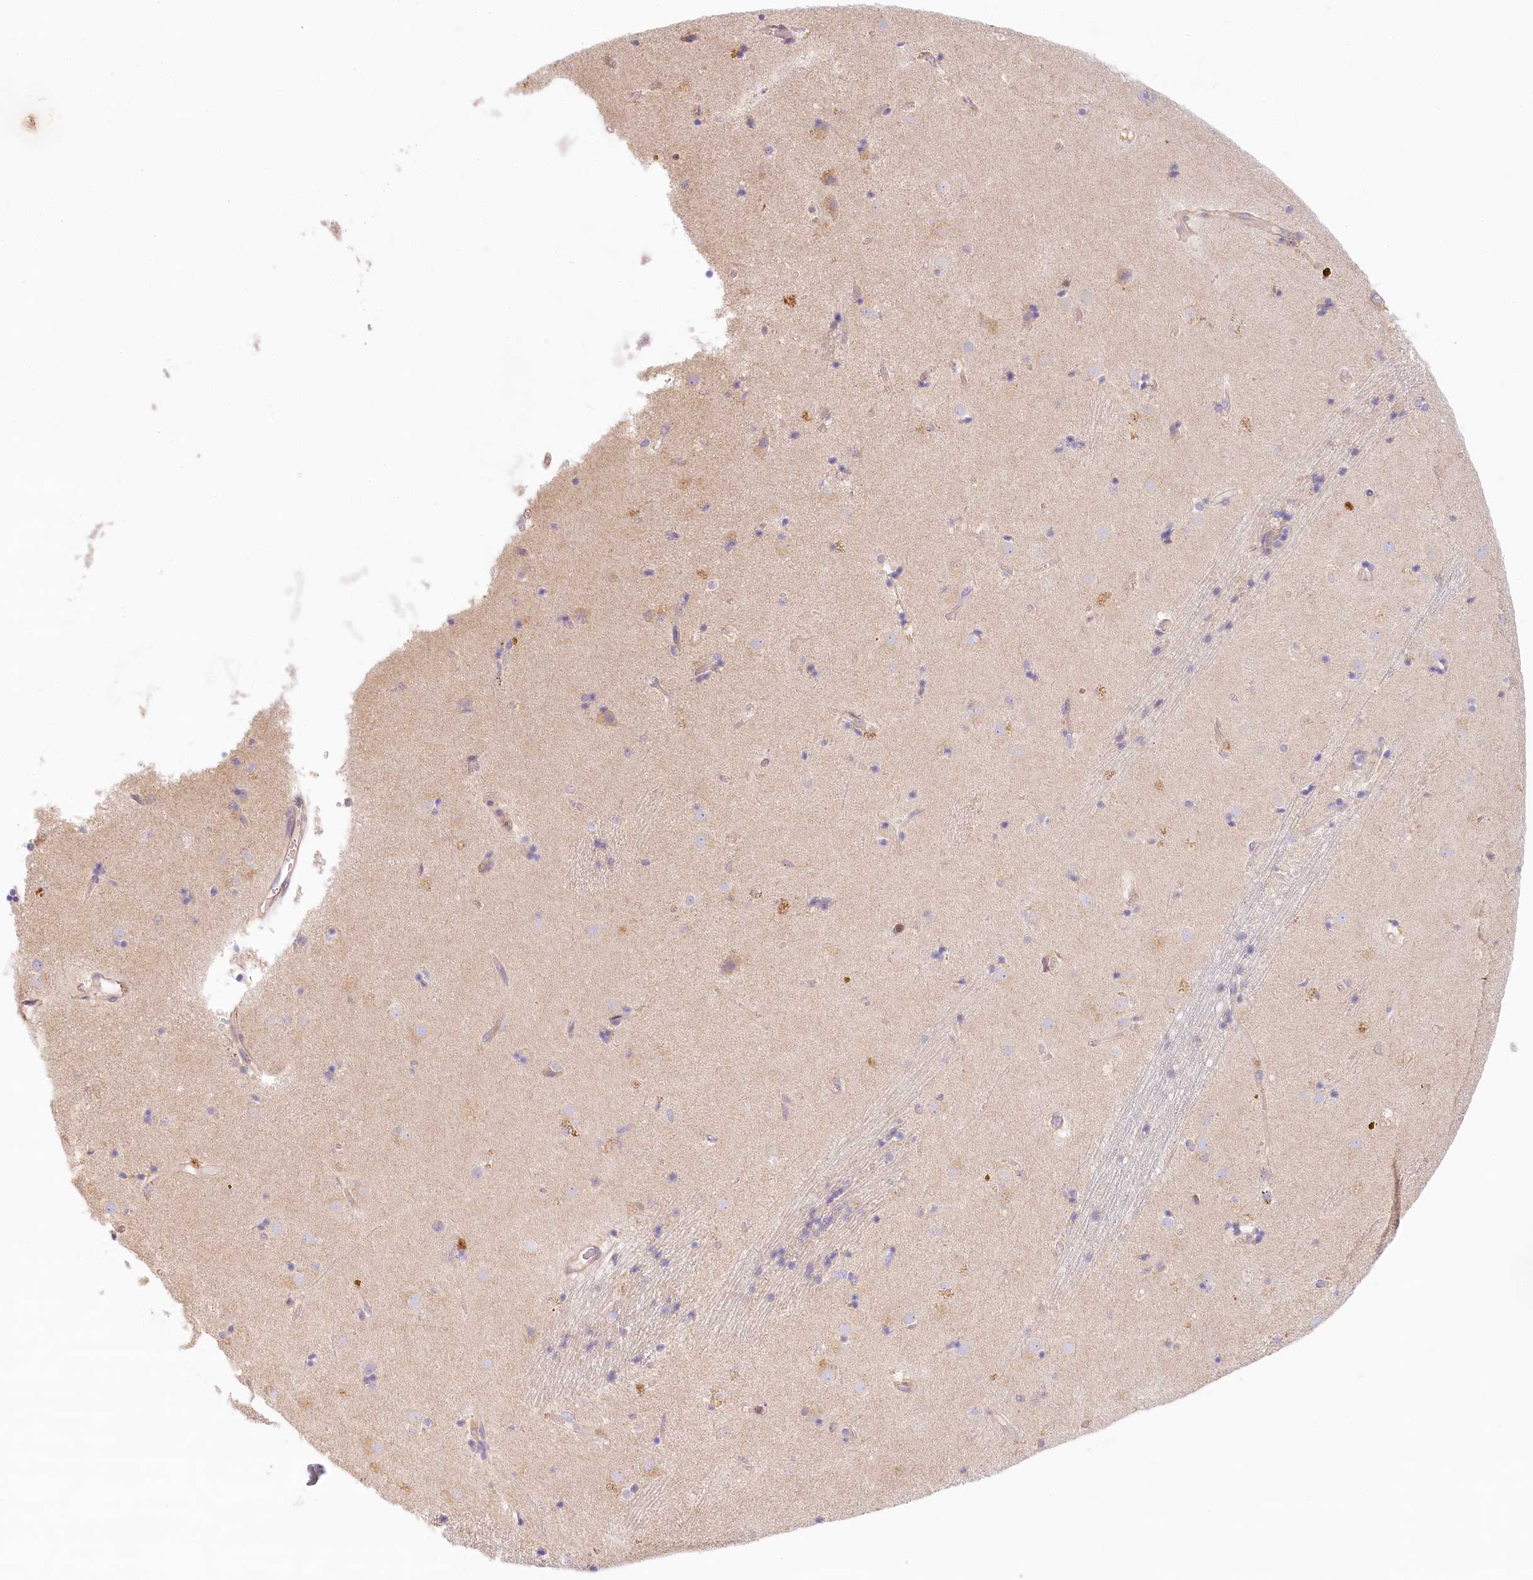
{"staining": {"intensity": "negative", "quantity": "none", "location": "none"}, "tissue": "caudate", "cell_type": "Glial cells", "image_type": "normal", "snomed": [{"axis": "morphology", "description": "Normal tissue, NOS"}, {"axis": "topography", "description": "Lateral ventricle wall"}], "caption": "Immunohistochemistry (IHC) of unremarkable caudate displays no positivity in glial cells. Brightfield microscopy of immunohistochemistry (IHC) stained with DAB (brown) and hematoxylin (blue), captured at high magnification.", "gene": "UMPS", "patient": {"sex": "male", "age": 70}}